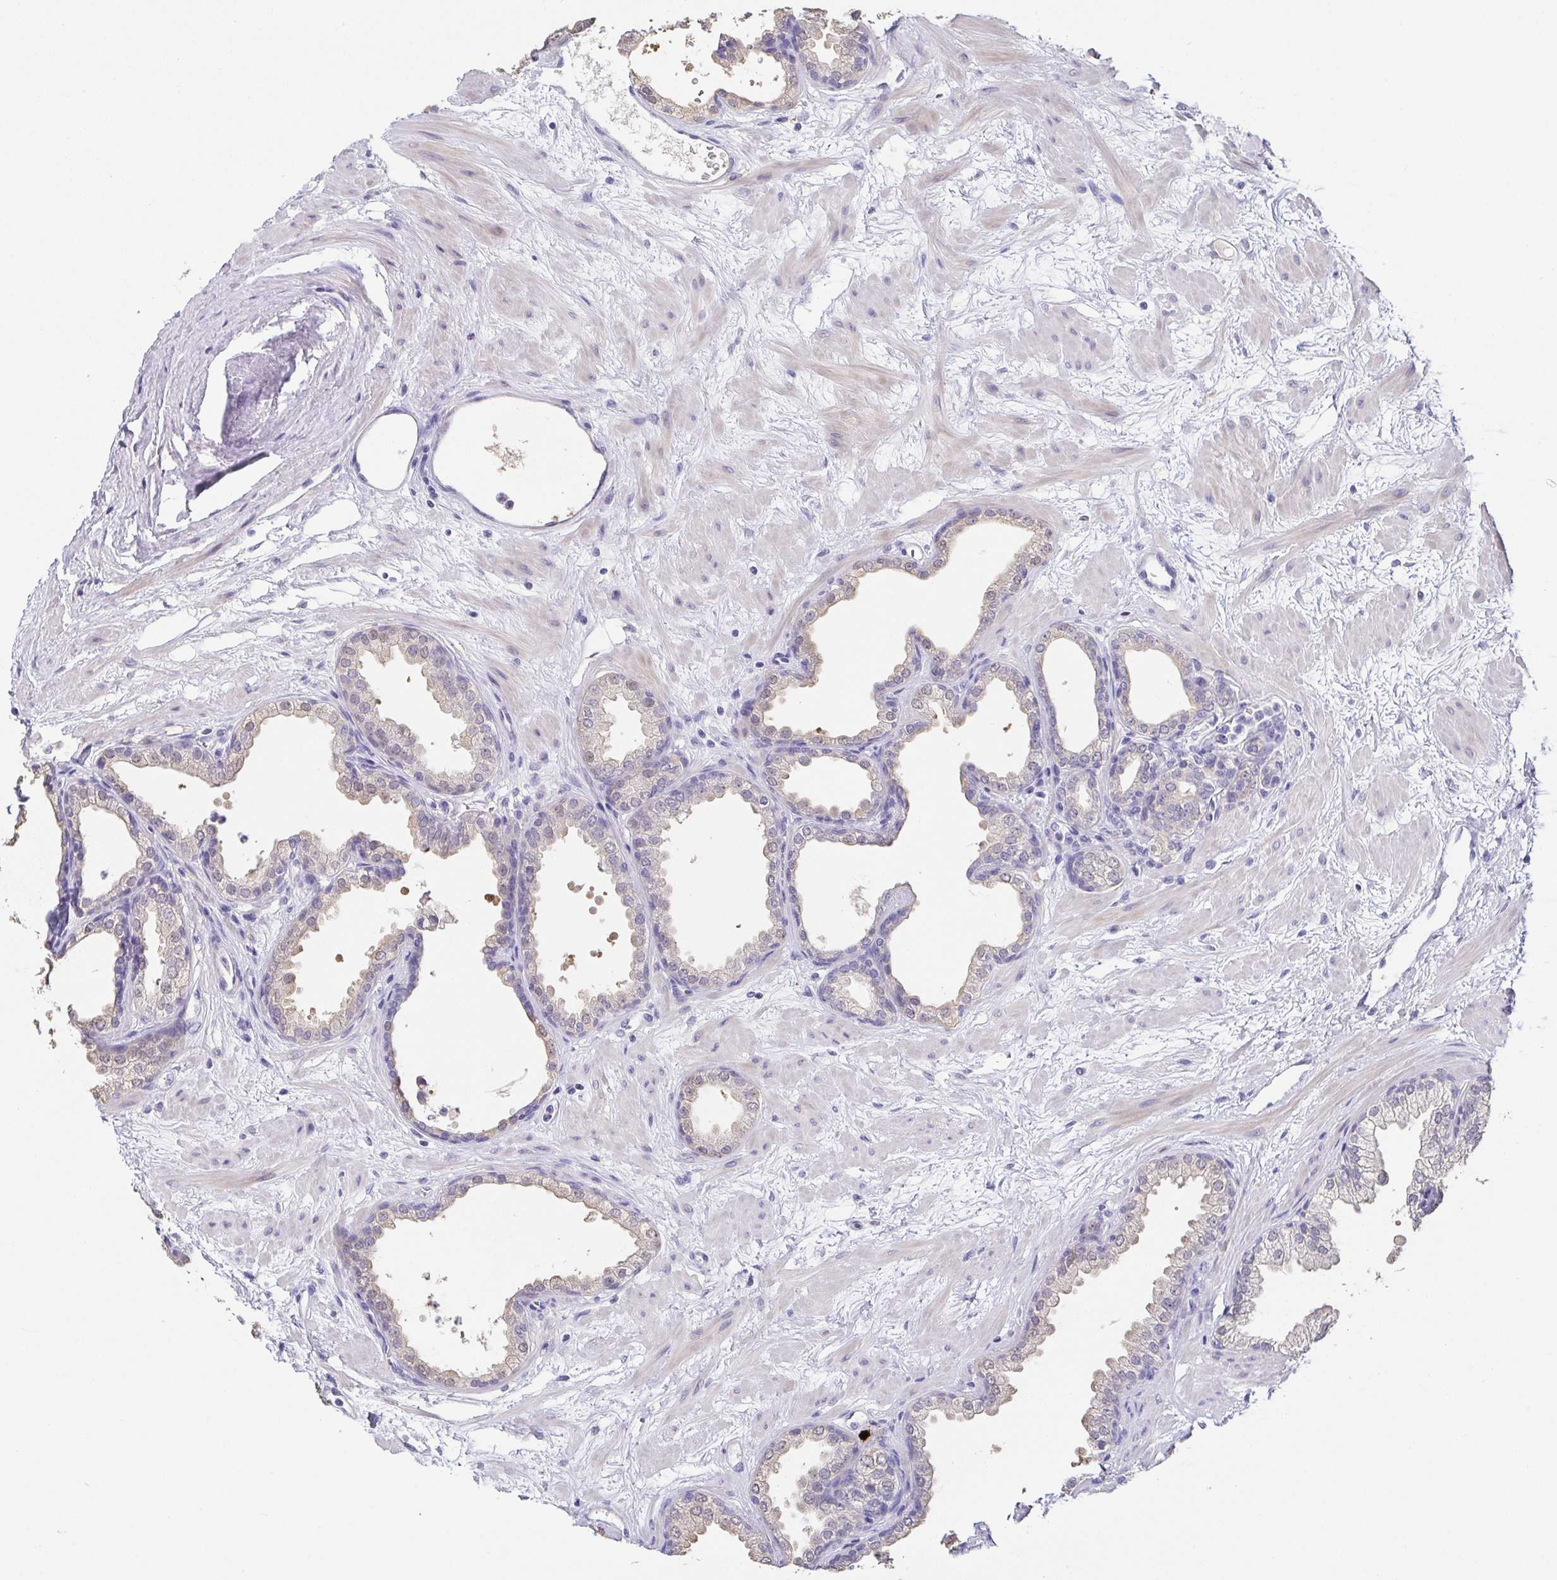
{"staining": {"intensity": "negative", "quantity": "none", "location": "none"}, "tissue": "prostate", "cell_type": "Glandular cells", "image_type": "normal", "snomed": [{"axis": "morphology", "description": "Normal tissue, NOS"}, {"axis": "topography", "description": "Prostate"}], "caption": "The histopathology image exhibits no significant expression in glandular cells of prostate.", "gene": "RNASE7", "patient": {"sex": "male", "age": 37}}